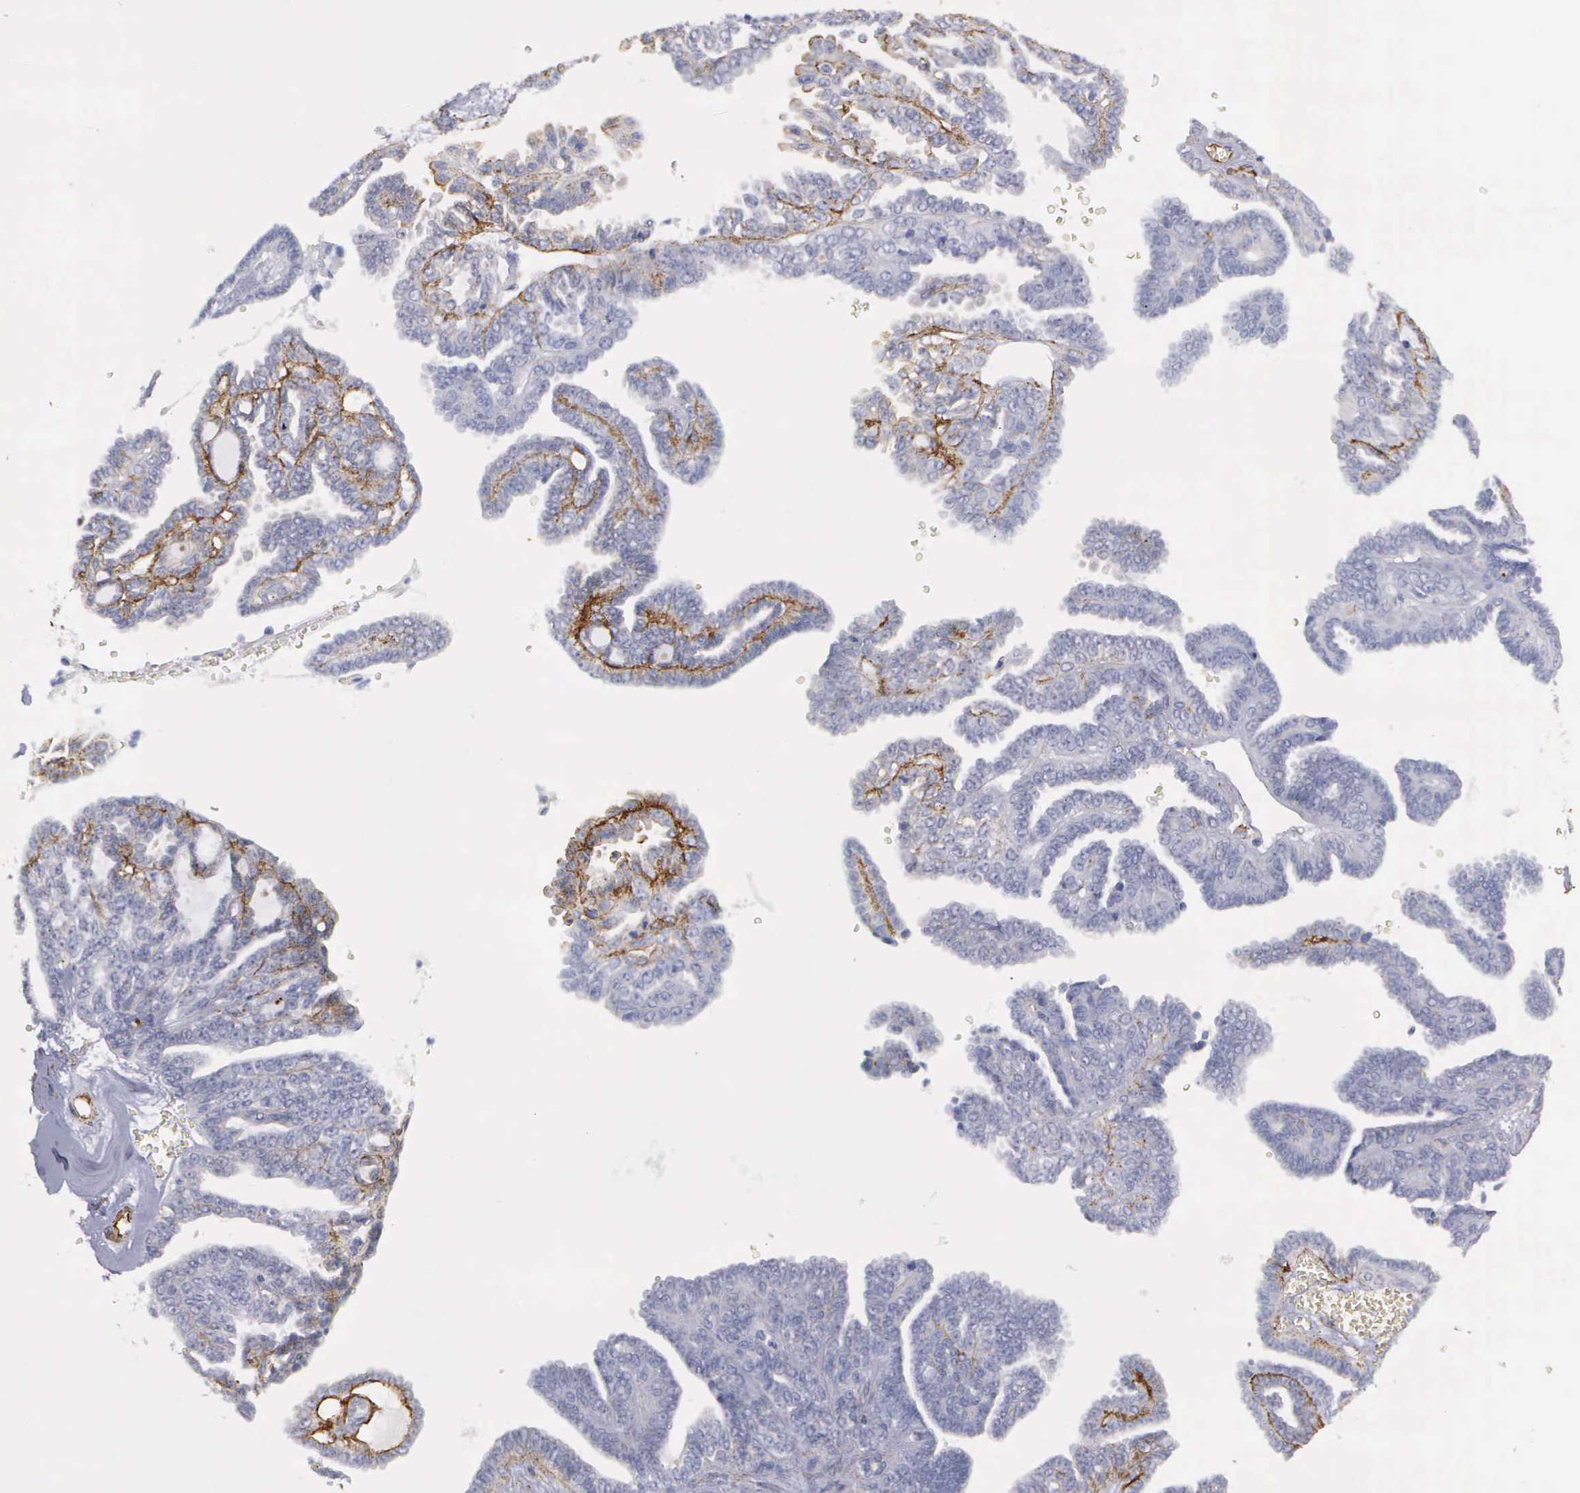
{"staining": {"intensity": "negative", "quantity": "none", "location": "none"}, "tissue": "ovarian cancer", "cell_type": "Tumor cells", "image_type": "cancer", "snomed": [{"axis": "morphology", "description": "Cystadenocarcinoma, serous, NOS"}, {"axis": "topography", "description": "Ovary"}], "caption": "Protein analysis of ovarian cancer (serous cystadenocarcinoma) displays no significant staining in tumor cells.", "gene": "MAGEB10", "patient": {"sex": "female", "age": 71}}